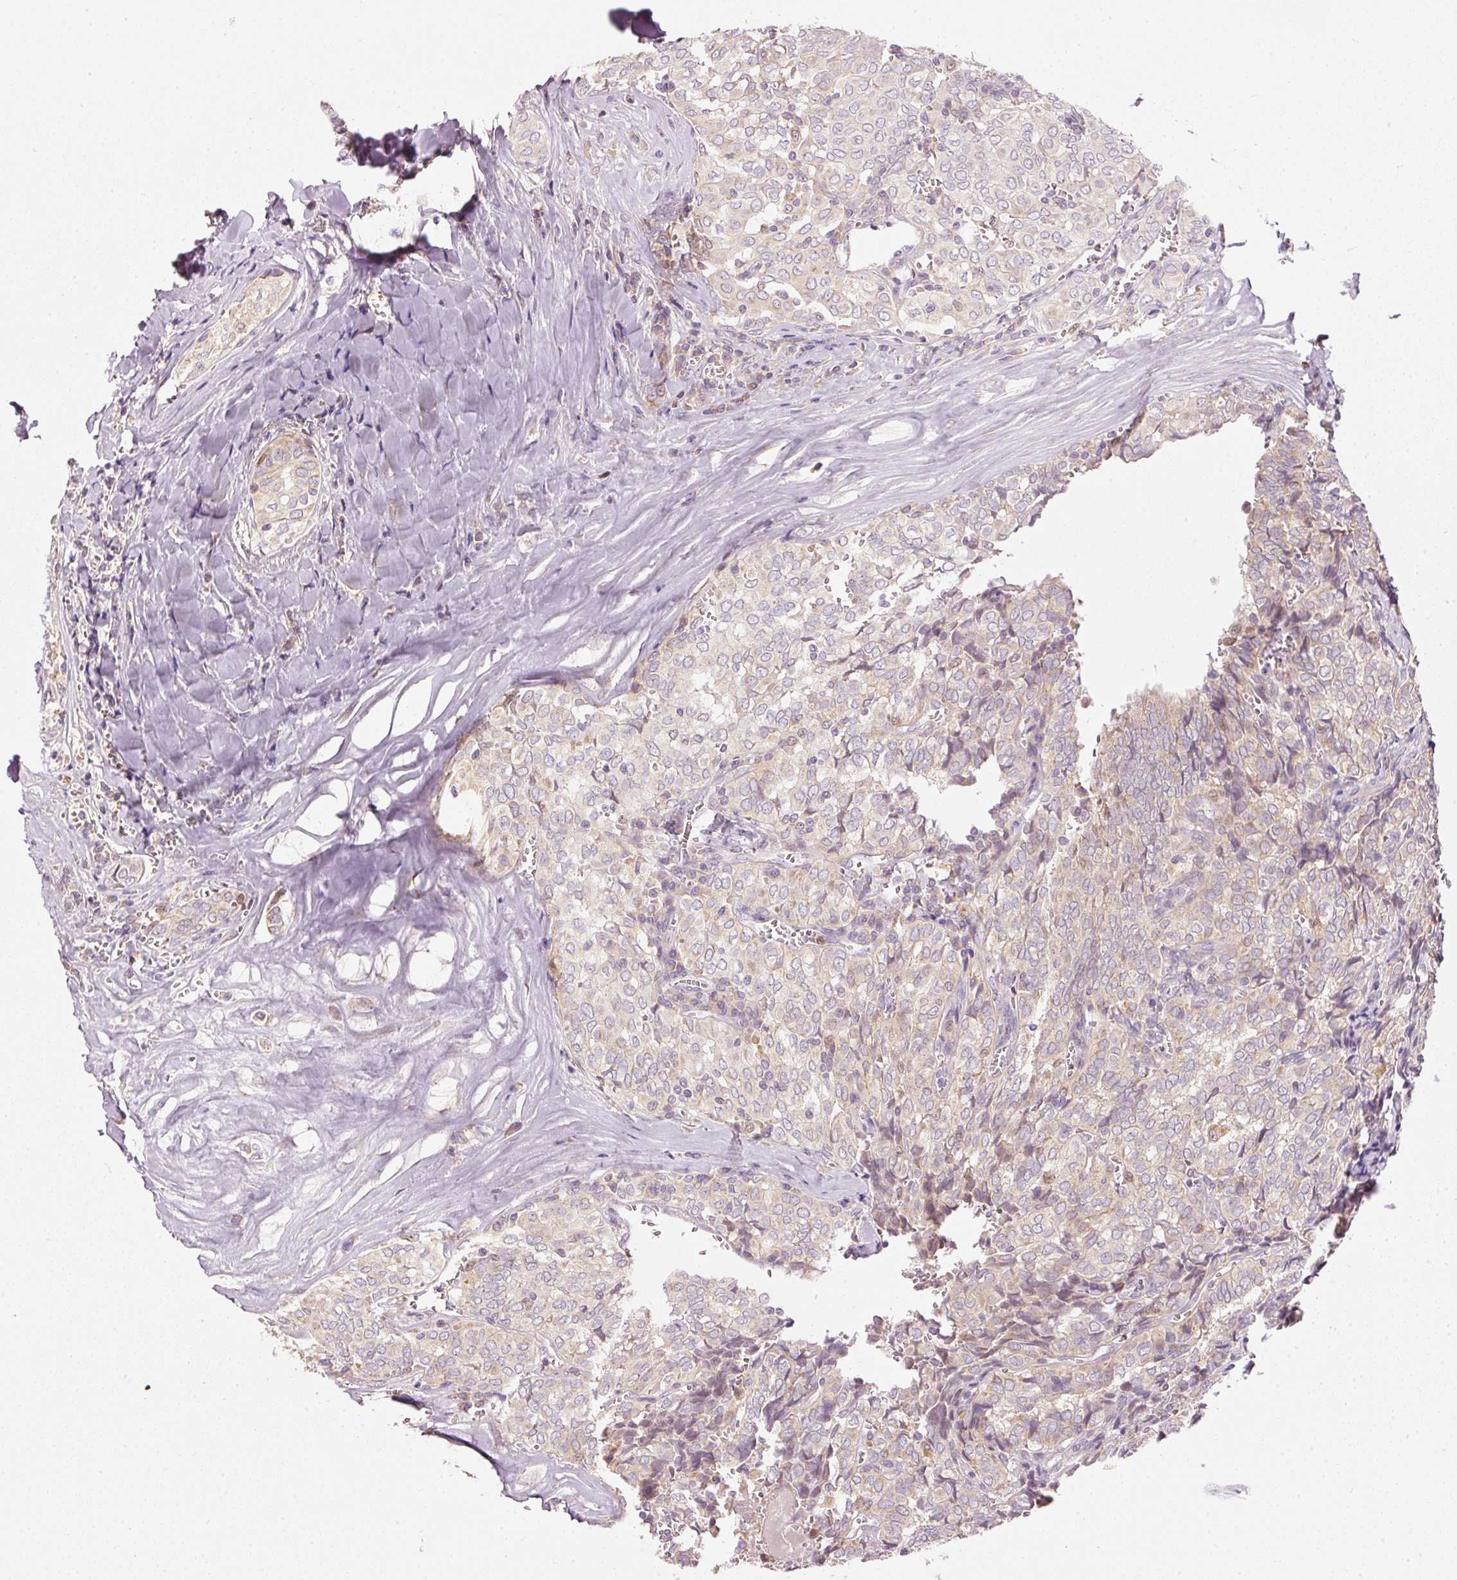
{"staining": {"intensity": "weak", "quantity": "25%-75%", "location": "cytoplasmic/membranous"}, "tissue": "thyroid cancer", "cell_type": "Tumor cells", "image_type": "cancer", "snomed": [{"axis": "morphology", "description": "Papillary adenocarcinoma, NOS"}, {"axis": "topography", "description": "Thyroid gland"}], "caption": "Human thyroid cancer stained with a brown dye exhibits weak cytoplasmic/membranous positive staining in approximately 25%-75% of tumor cells.", "gene": "MTHFD1L", "patient": {"sex": "female", "age": 30}}